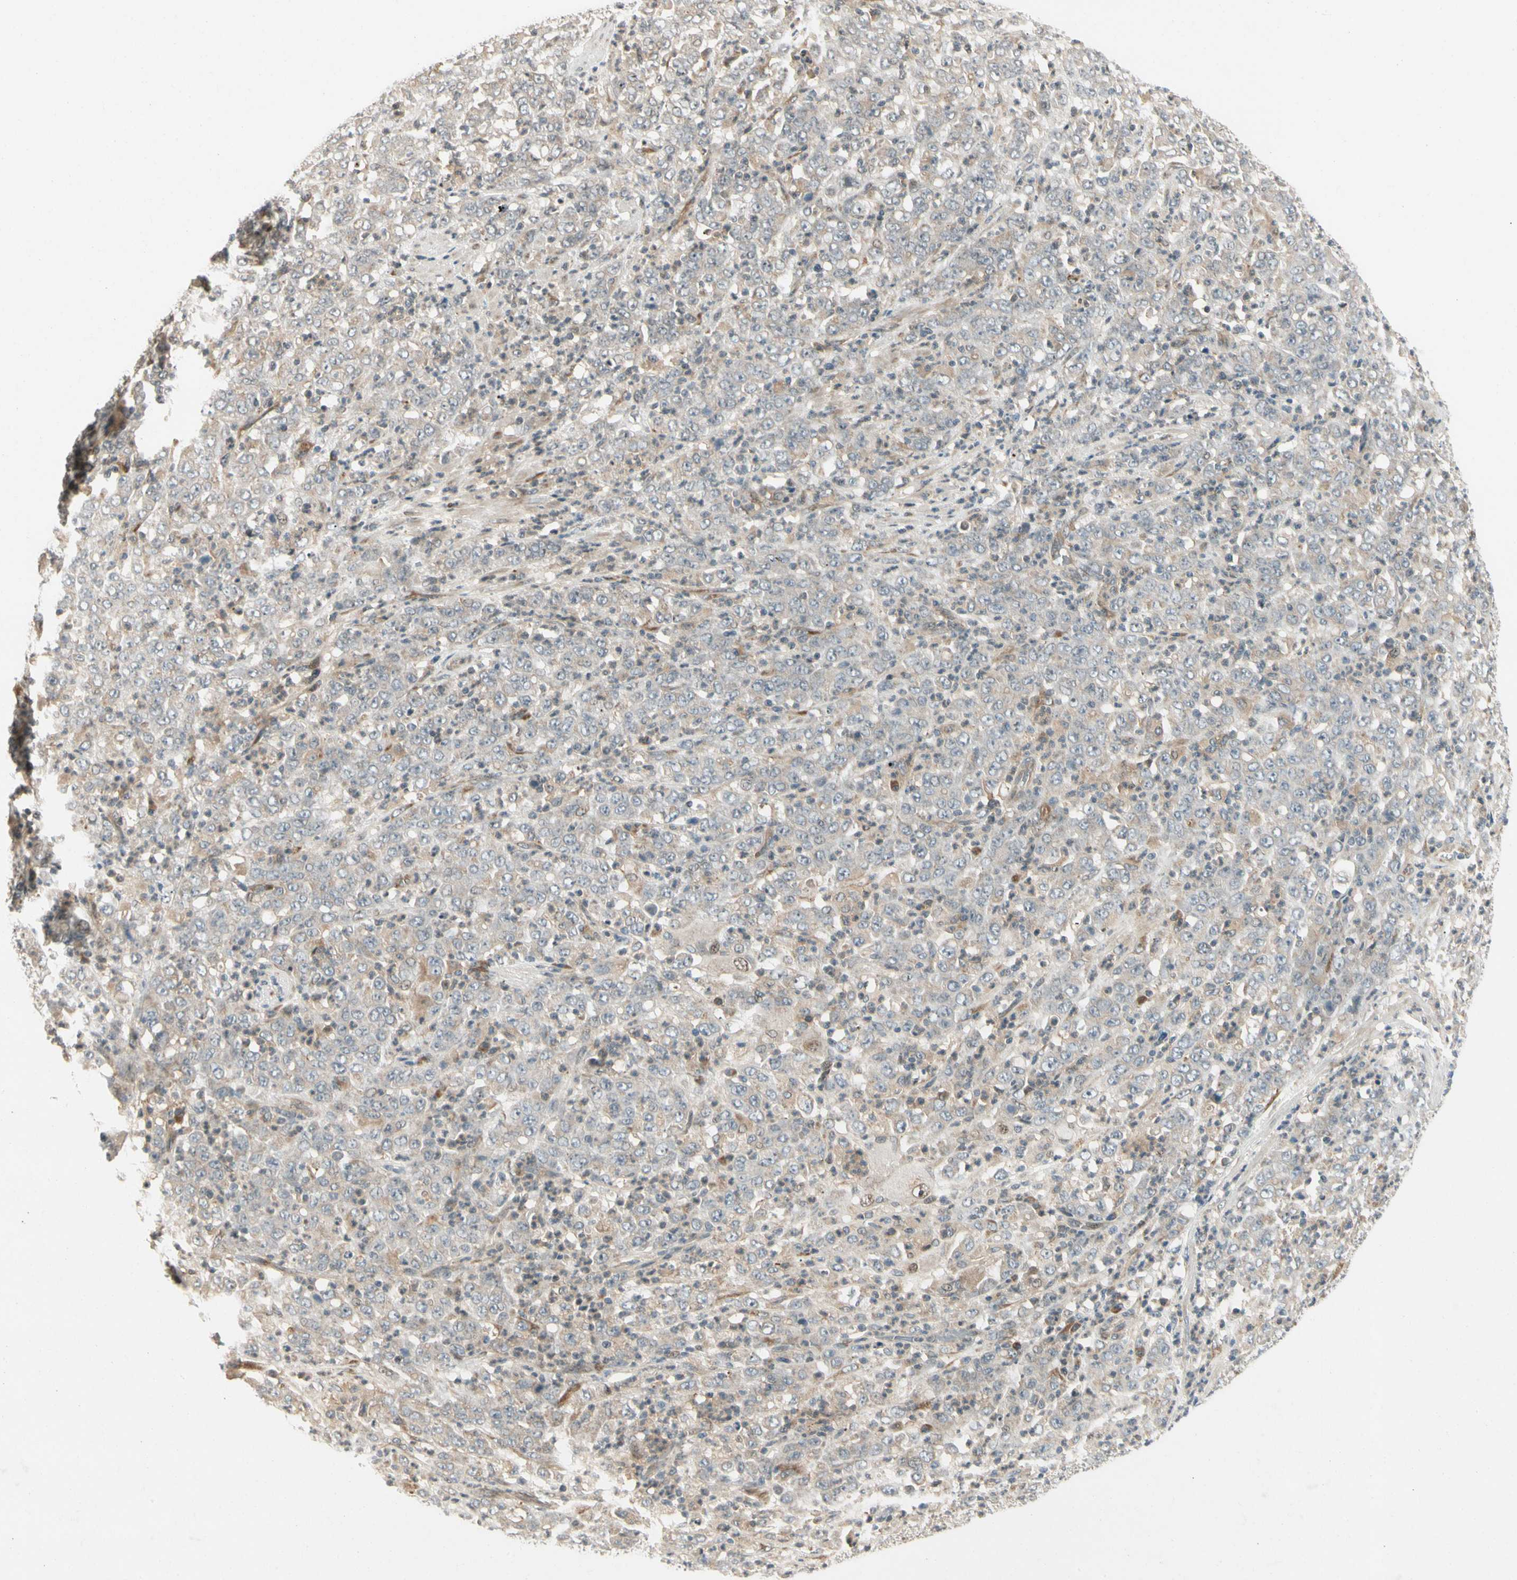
{"staining": {"intensity": "negative", "quantity": "none", "location": "none"}, "tissue": "stomach cancer", "cell_type": "Tumor cells", "image_type": "cancer", "snomed": [{"axis": "morphology", "description": "Adenocarcinoma, NOS"}, {"axis": "topography", "description": "Stomach, lower"}], "caption": "DAB immunohistochemical staining of stomach adenocarcinoma shows no significant positivity in tumor cells.", "gene": "FNDC3B", "patient": {"sex": "female", "age": 71}}